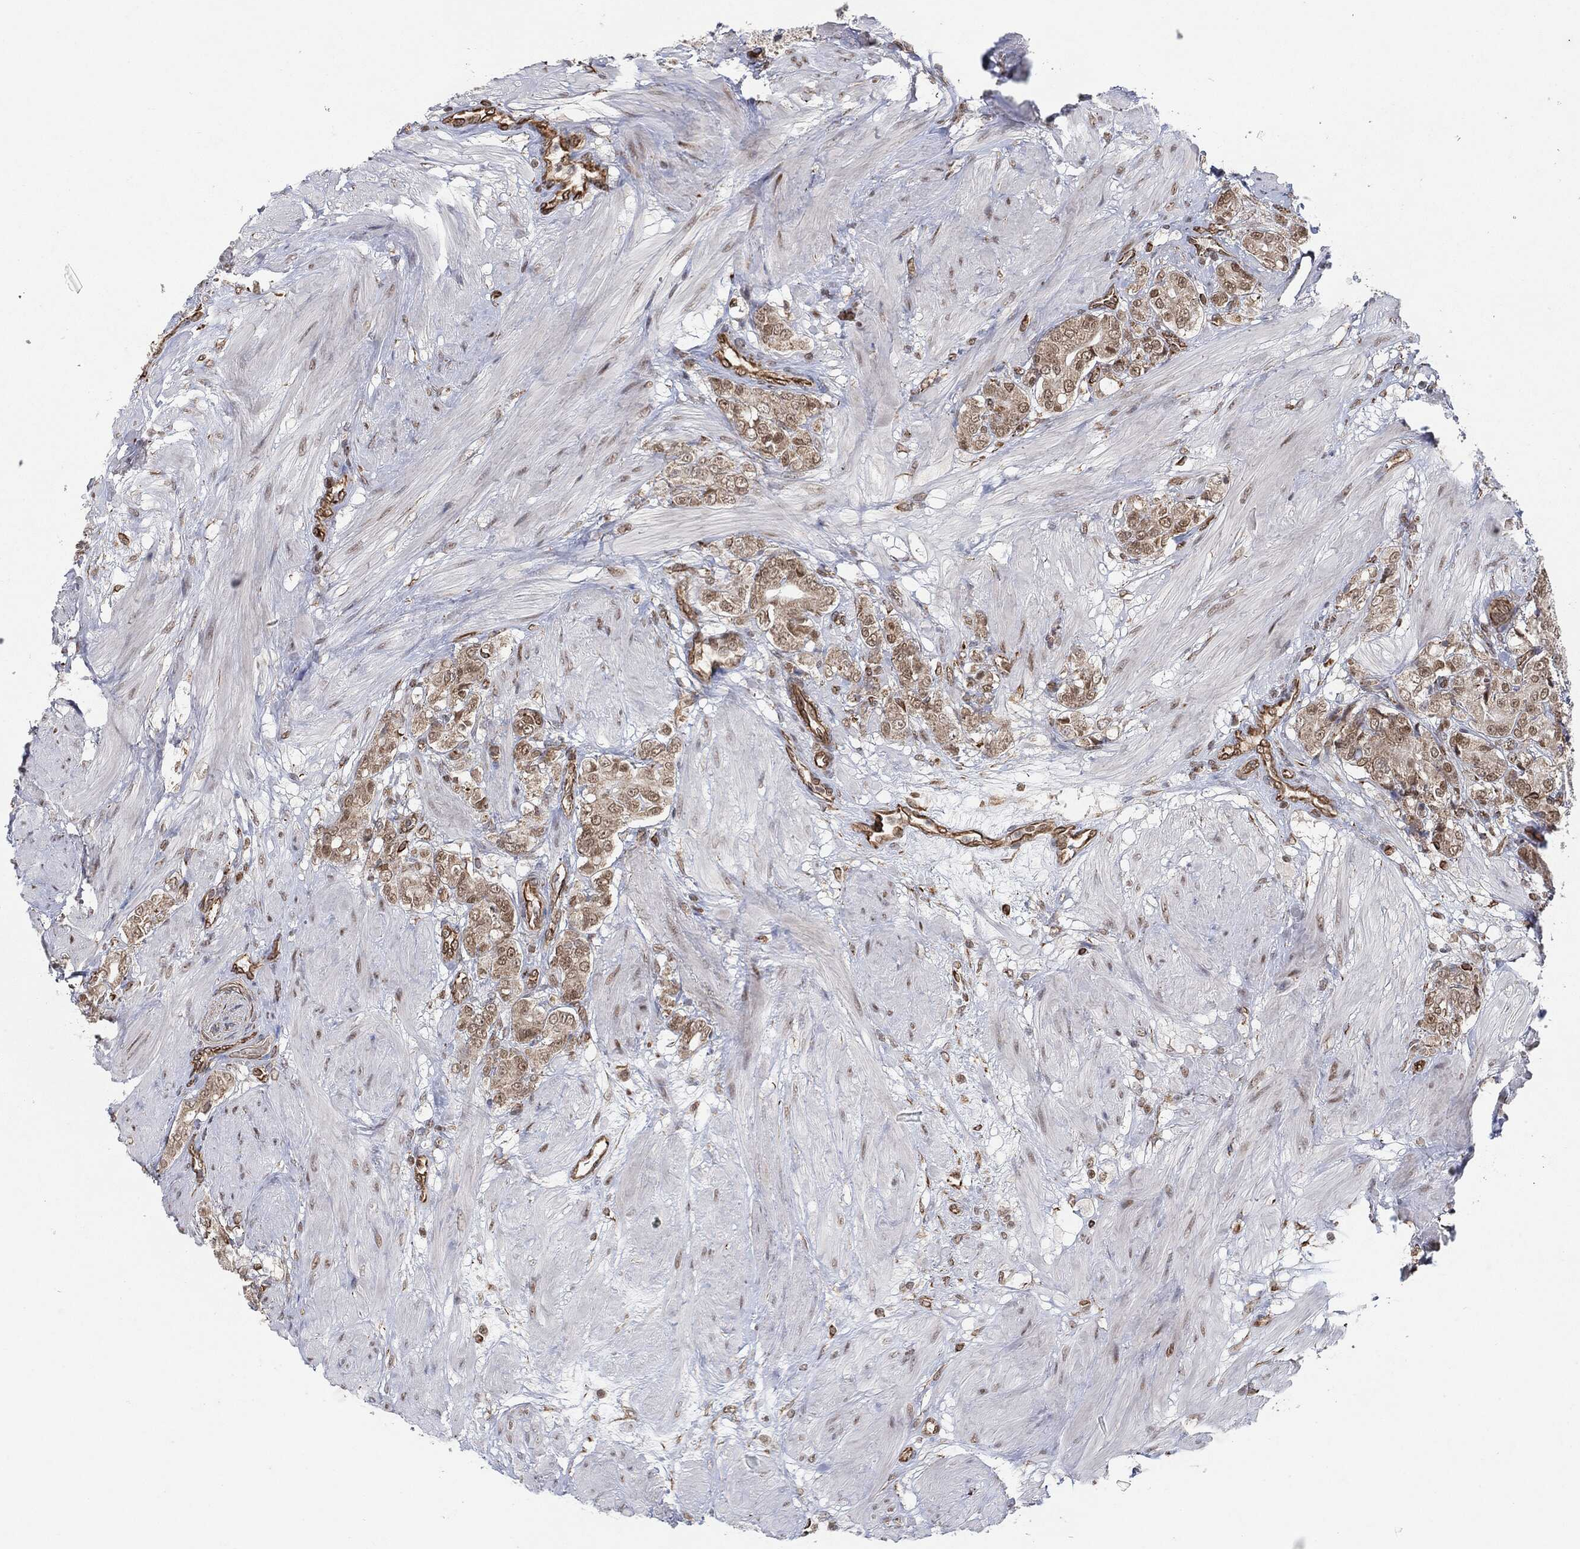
{"staining": {"intensity": "moderate", "quantity": "<25%", "location": "nuclear"}, "tissue": "prostate cancer", "cell_type": "Tumor cells", "image_type": "cancer", "snomed": [{"axis": "morphology", "description": "Adenocarcinoma, NOS"}, {"axis": "topography", "description": "Prostate and seminal vesicle, NOS"}, {"axis": "topography", "description": "Prostate"}], "caption": "Moderate nuclear staining is identified in about <25% of tumor cells in prostate cancer.", "gene": "TP53RK", "patient": {"sex": "male", "age": 67}}